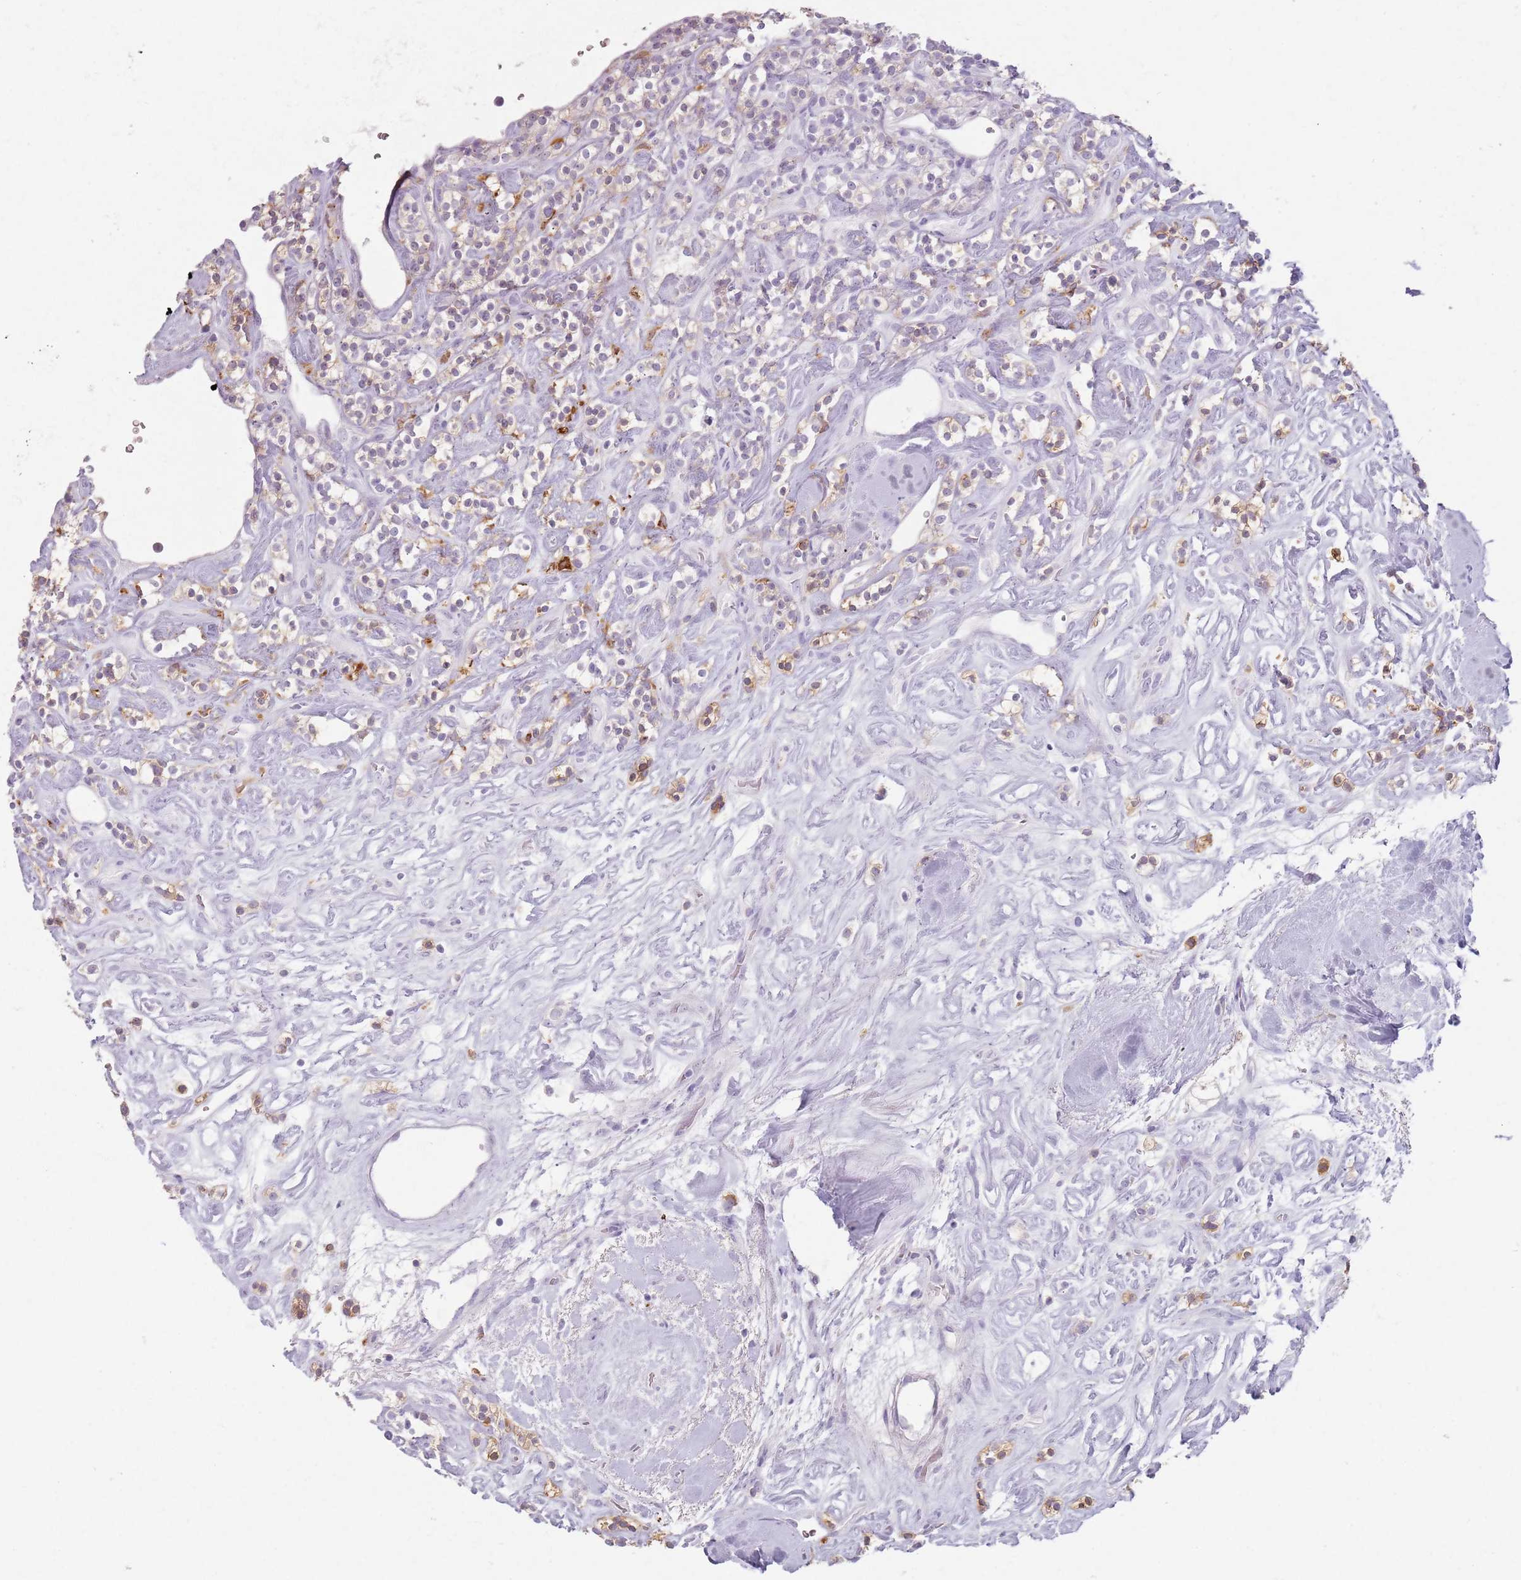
{"staining": {"intensity": "negative", "quantity": "none", "location": "none"}, "tissue": "renal cancer", "cell_type": "Tumor cells", "image_type": "cancer", "snomed": [{"axis": "morphology", "description": "Adenocarcinoma, NOS"}, {"axis": "topography", "description": "Kidney"}], "caption": "Adenocarcinoma (renal) stained for a protein using IHC exhibits no positivity tumor cells.", "gene": "GDPGP1", "patient": {"sex": "male", "age": 77}}